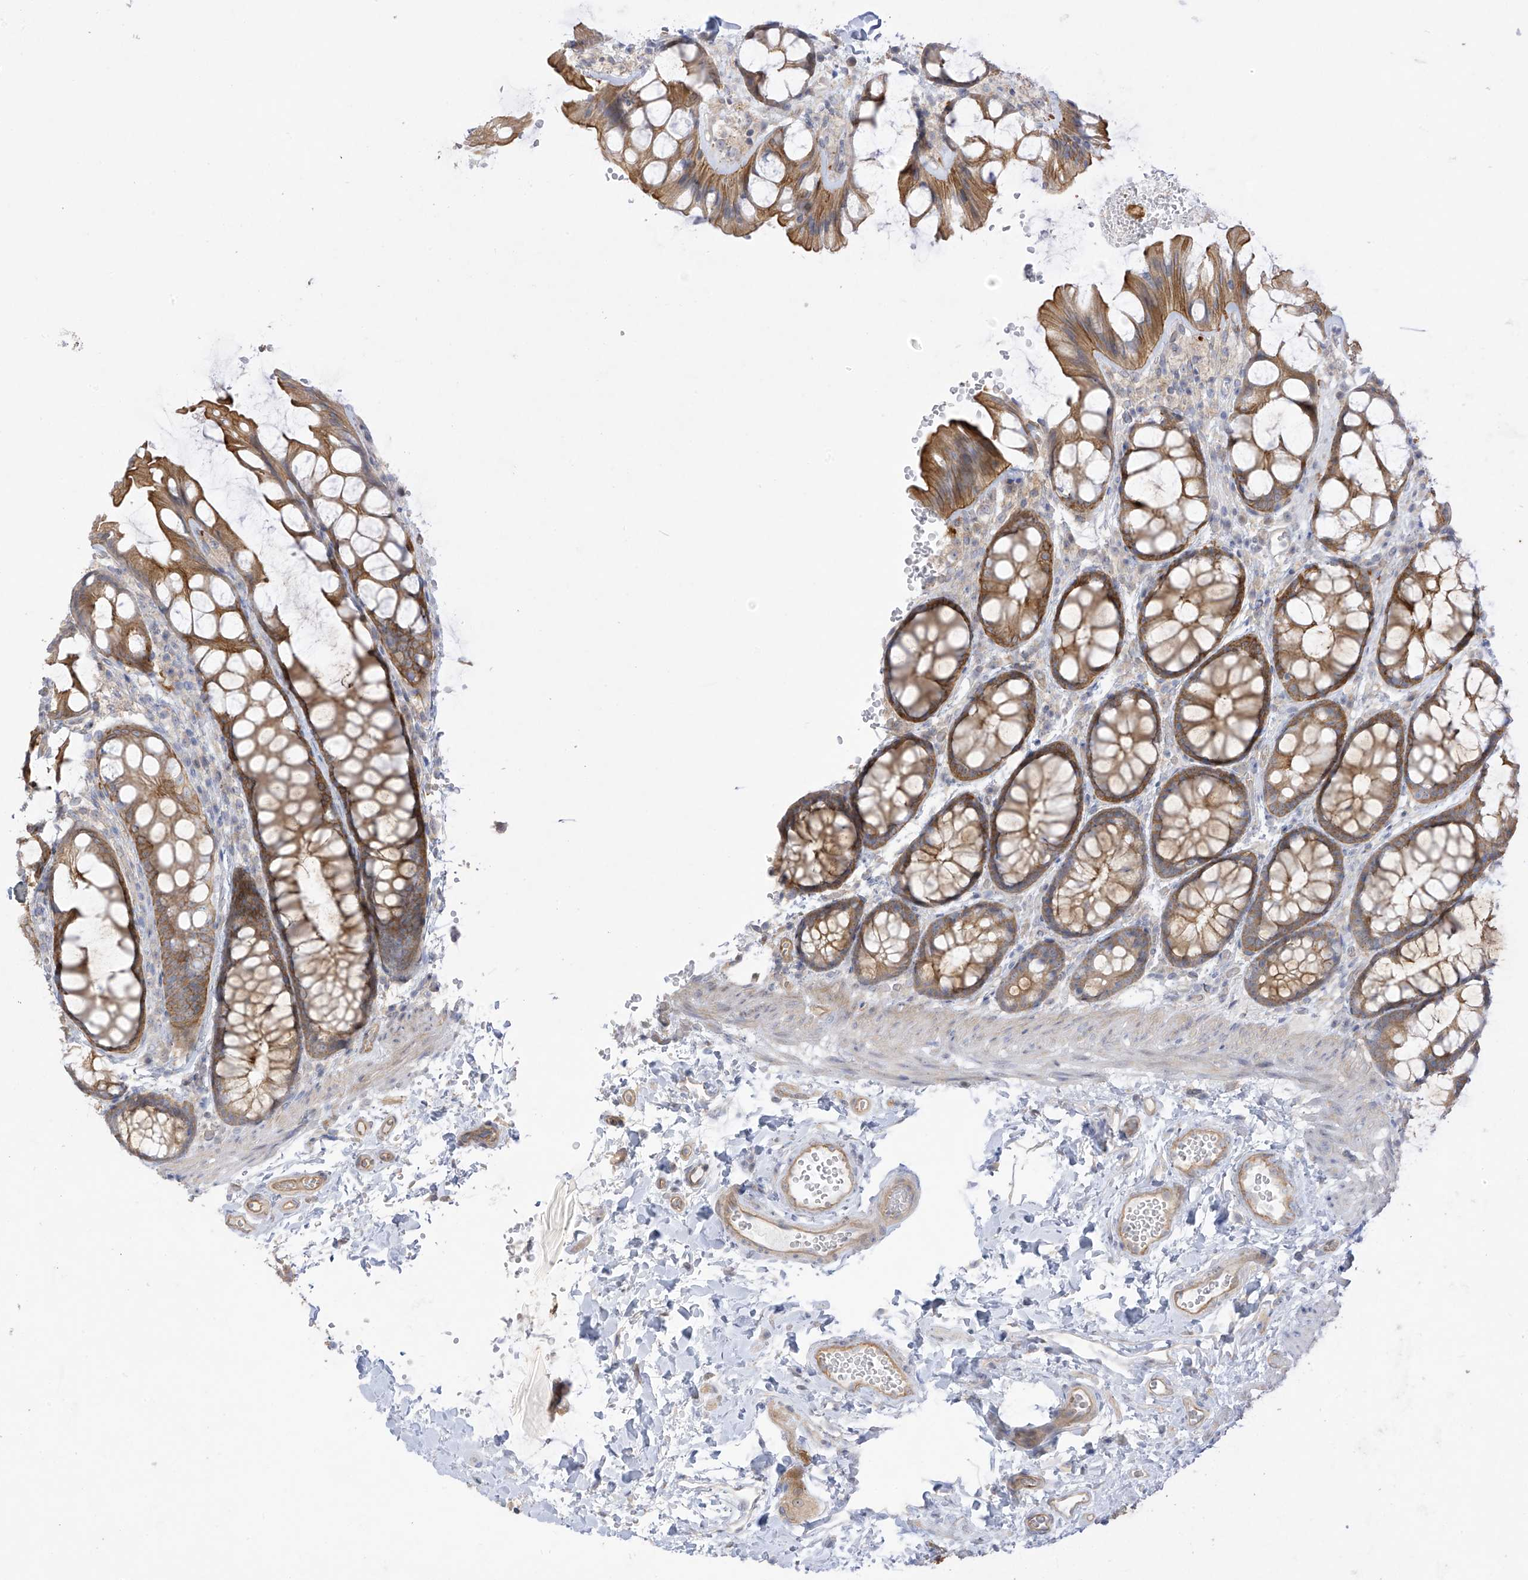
{"staining": {"intensity": "moderate", "quantity": ">75%", "location": "cytoplasmic/membranous"}, "tissue": "colon", "cell_type": "Endothelial cells", "image_type": "normal", "snomed": [{"axis": "morphology", "description": "Normal tissue, NOS"}, {"axis": "topography", "description": "Colon"}], "caption": "The image demonstrates staining of normal colon, revealing moderate cytoplasmic/membranous protein positivity (brown color) within endothelial cells. The staining is performed using DAB brown chromogen to label protein expression. The nuclei are counter-stained blue using hematoxylin.", "gene": "EIPR1", "patient": {"sex": "male", "age": 47}}